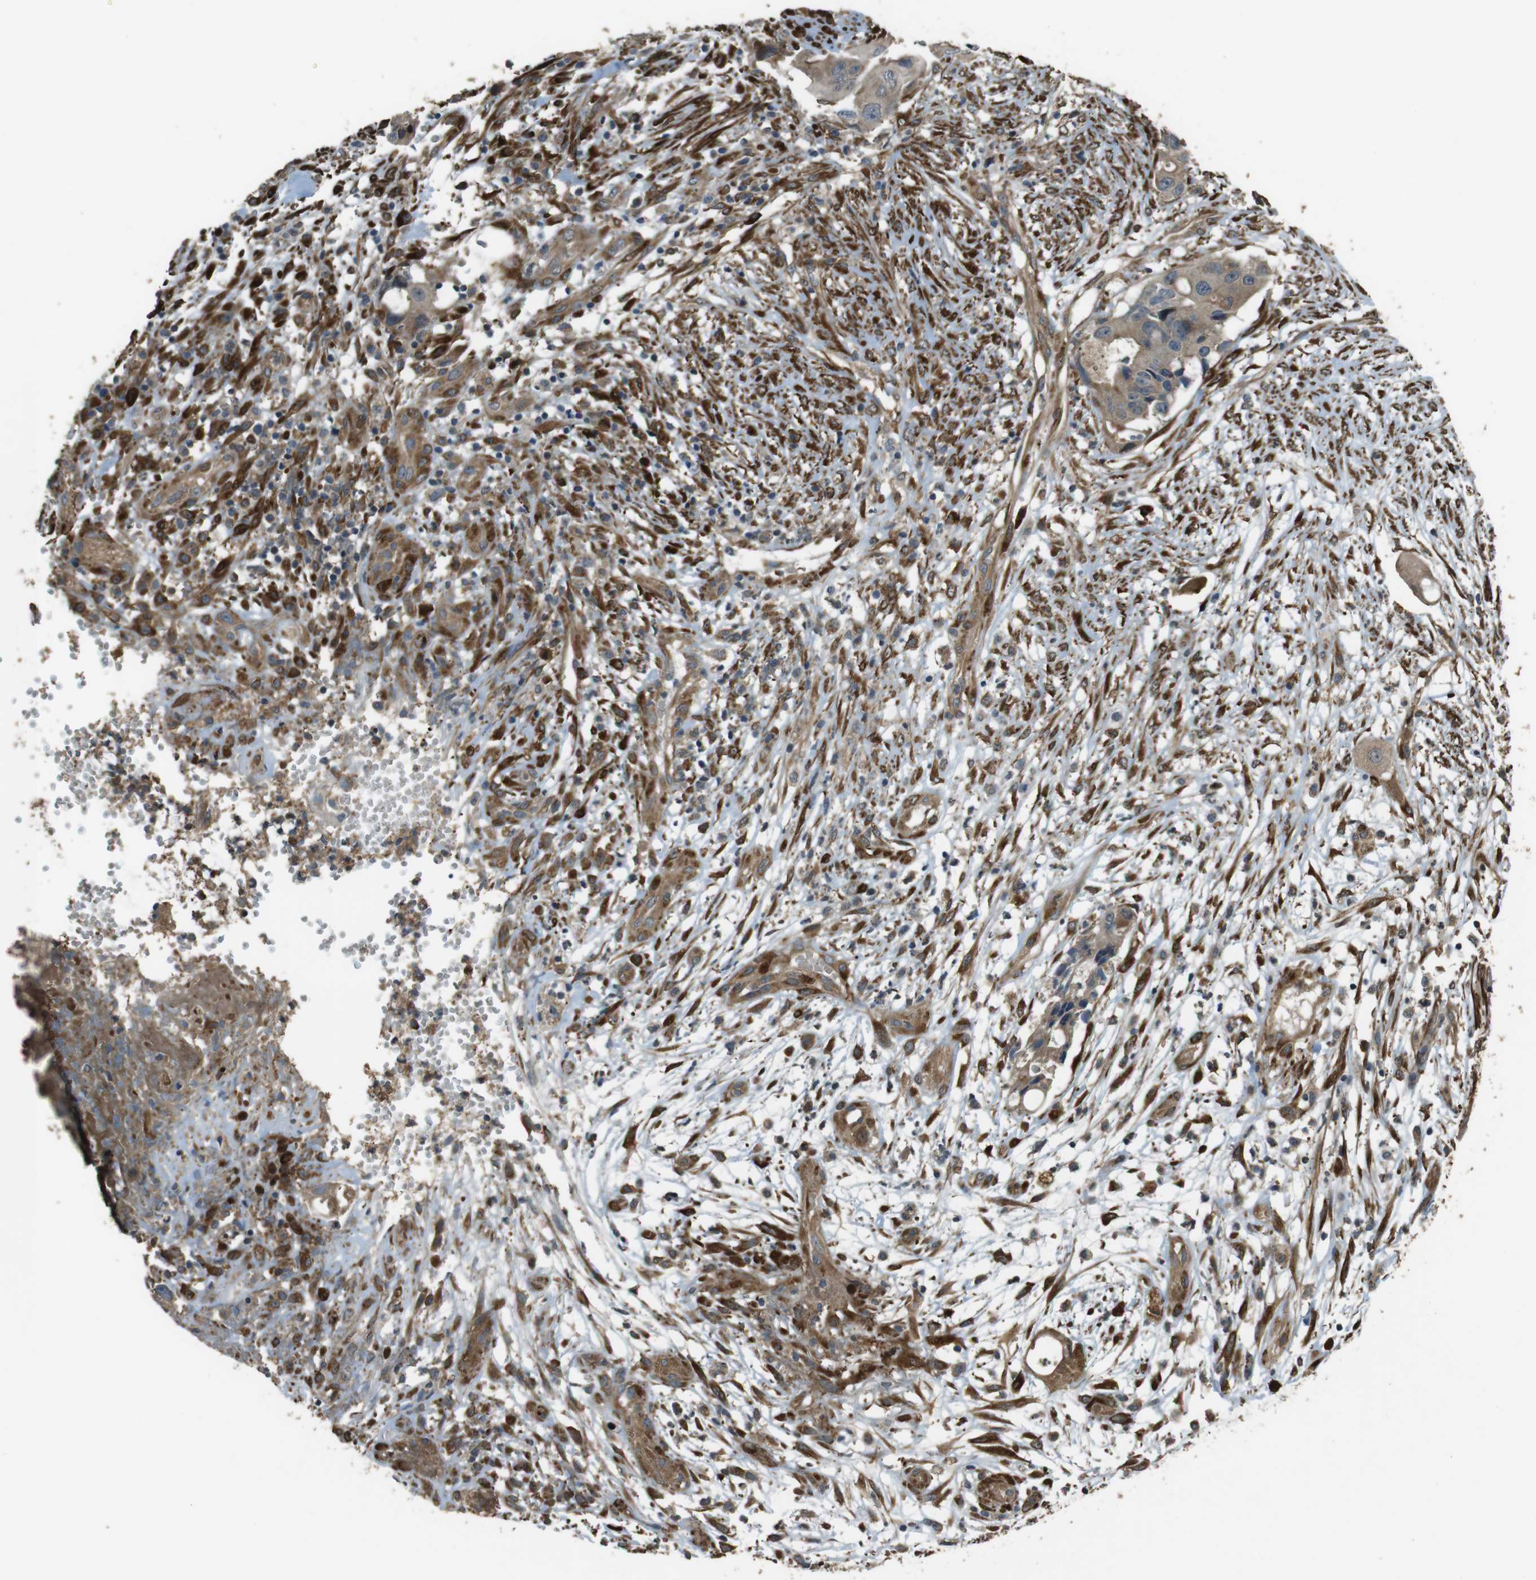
{"staining": {"intensity": "moderate", "quantity": ">75%", "location": "cytoplasmic/membranous"}, "tissue": "colorectal cancer", "cell_type": "Tumor cells", "image_type": "cancer", "snomed": [{"axis": "morphology", "description": "Adenocarcinoma, NOS"}, {"axis": "topography", "description": "Colon"}], "caption": "Human colorectal cancer (adenocarcinoma) stained with a protein marker exhibits moderate staining in tumor cells.", "gene": "MSRB3", "patient": {"sex": "female", "age": 57}}